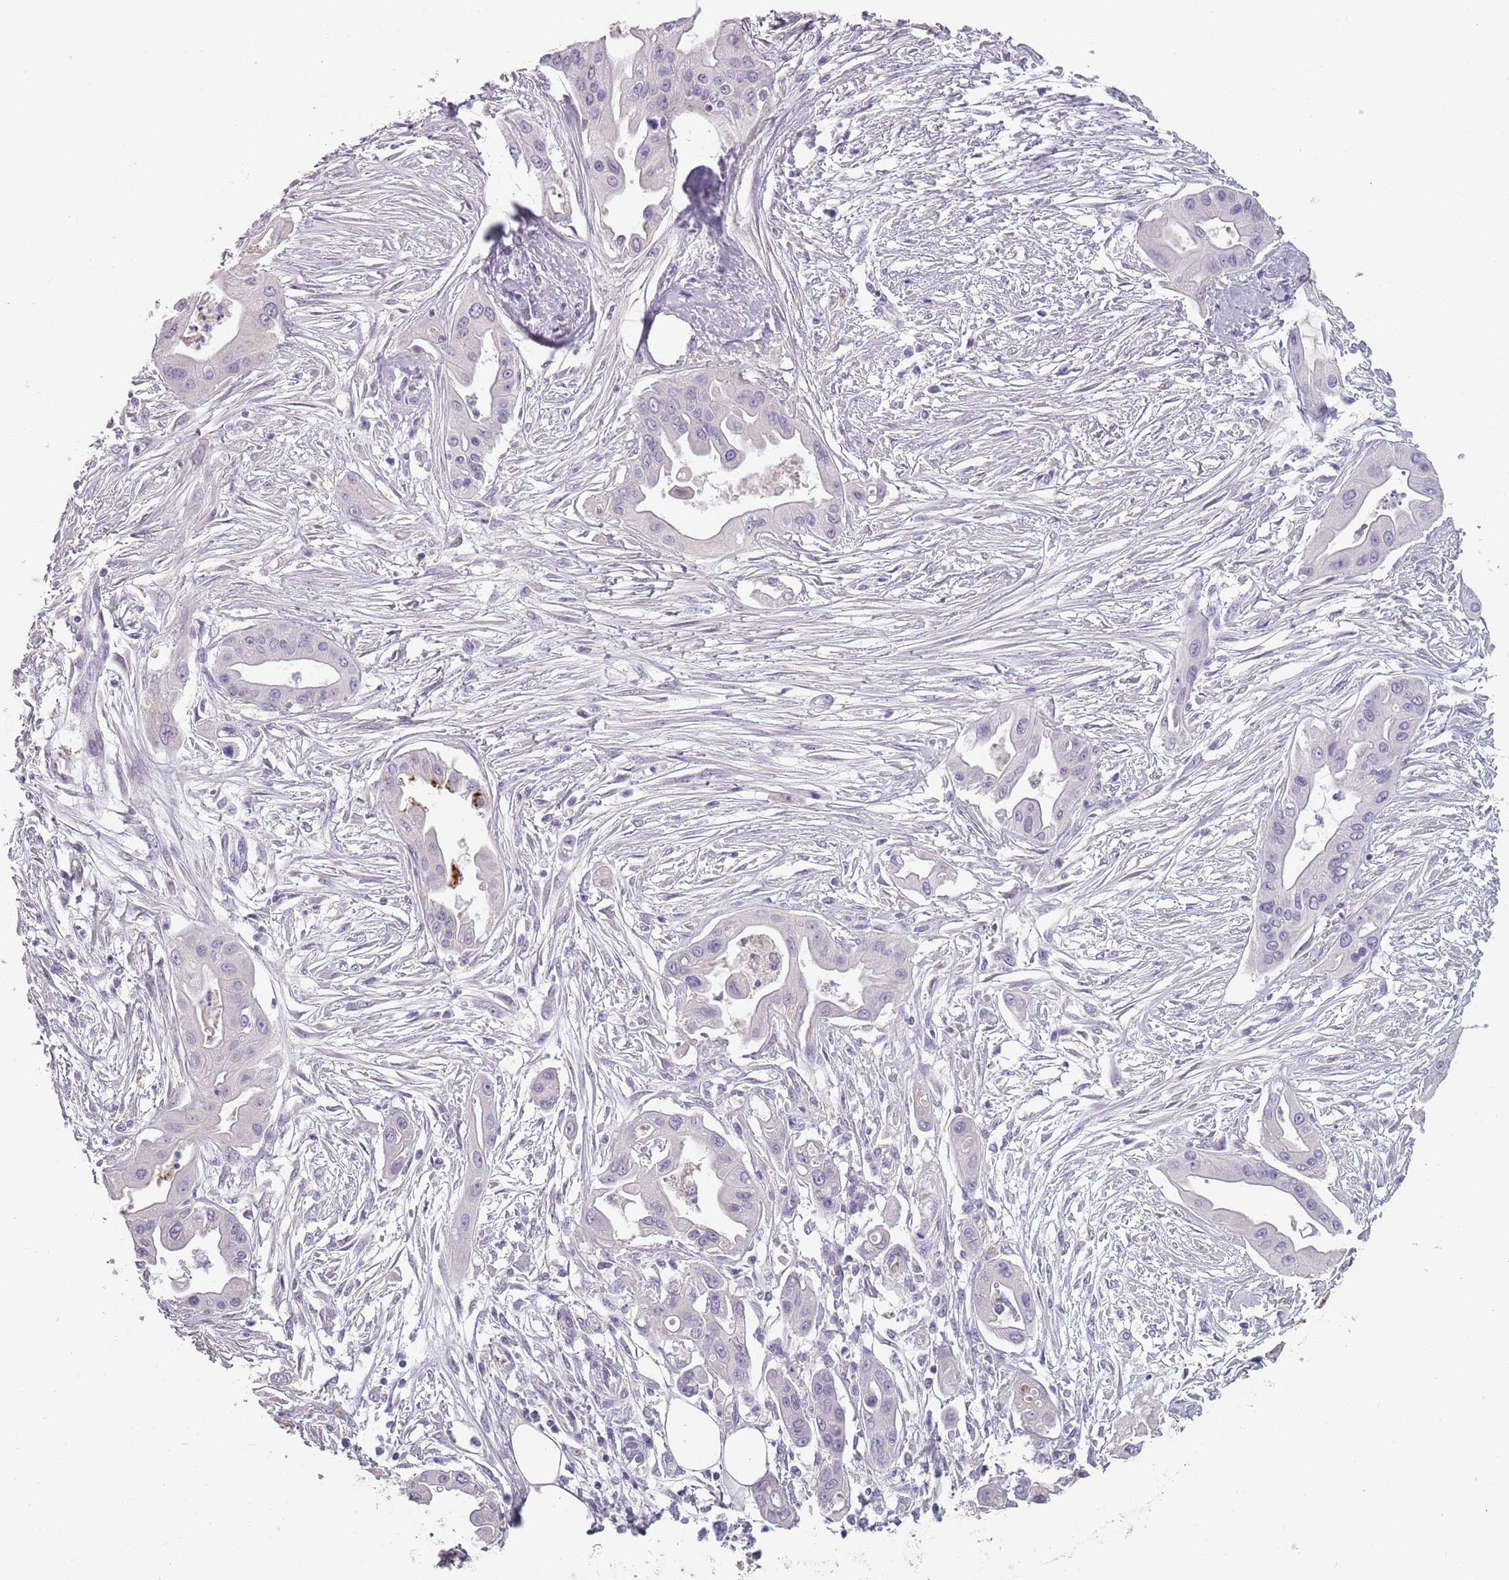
{"staining": {"intensity": "negative", "quantity": "none", "location": "none"}, "tissue": "ovarian cancer", "cell_type": "Tumor cells", "image_type": "cancer", "snomed": [{"axis": "morphology", "description": "Cystadenocarcinoma, mucinous, NOS"}, {"axis": "topography", "description": "Ovary"}], "caption": "Protein analysis of ovarian cancer (mucinous cystadenocarcinoma) exhibits no significant staining in tumor cells.", "gene": "PIEZO1", "patient": {"sex": "female", "age": 70}}